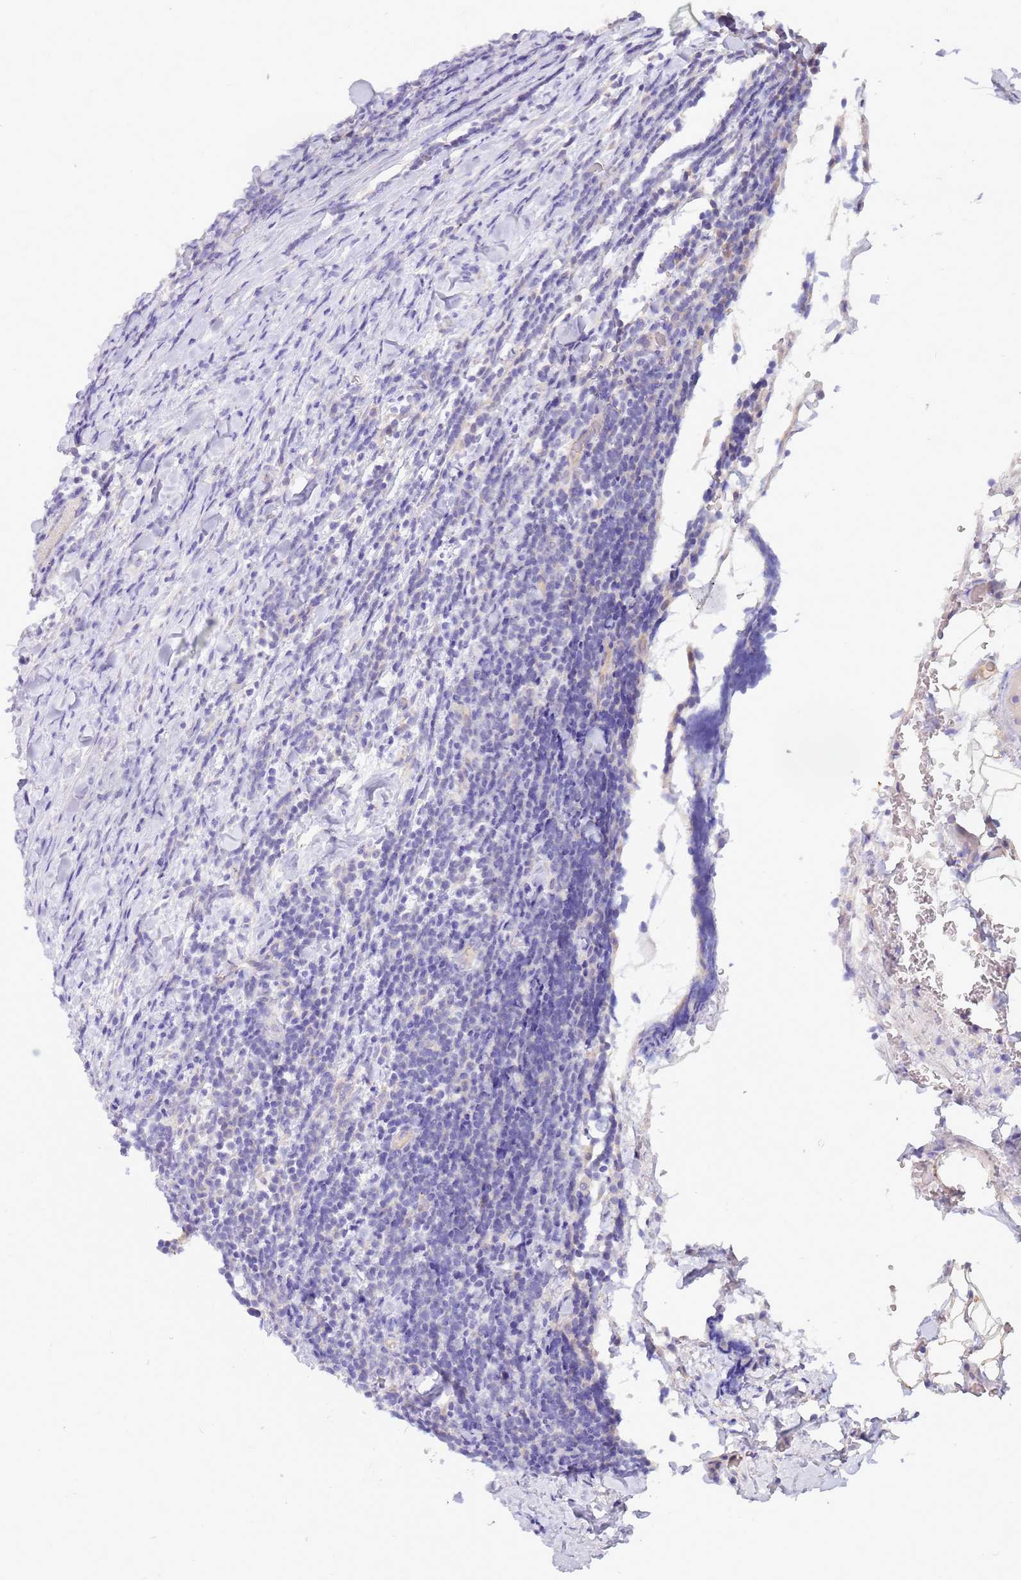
{"staining": {"intensity": "negative", "quantity": "none", "location": "none"}, "tissue": "lymphoma", "cell_type": "Tumor cells", "image_type": "cancer", "snomed": [{"axis": "morphology", "description": "Malignant lymphoma, non-Hodgkin's type, Low grade"}, {"axis": "topography", "description": "Lymph node"}], "caption": "Human lymphoma stained for a protein using immunohistochemistry displays no staining in tumor cells.", "gene": "SLC44A4", "patient": {"sex": "male", "age": 66}}